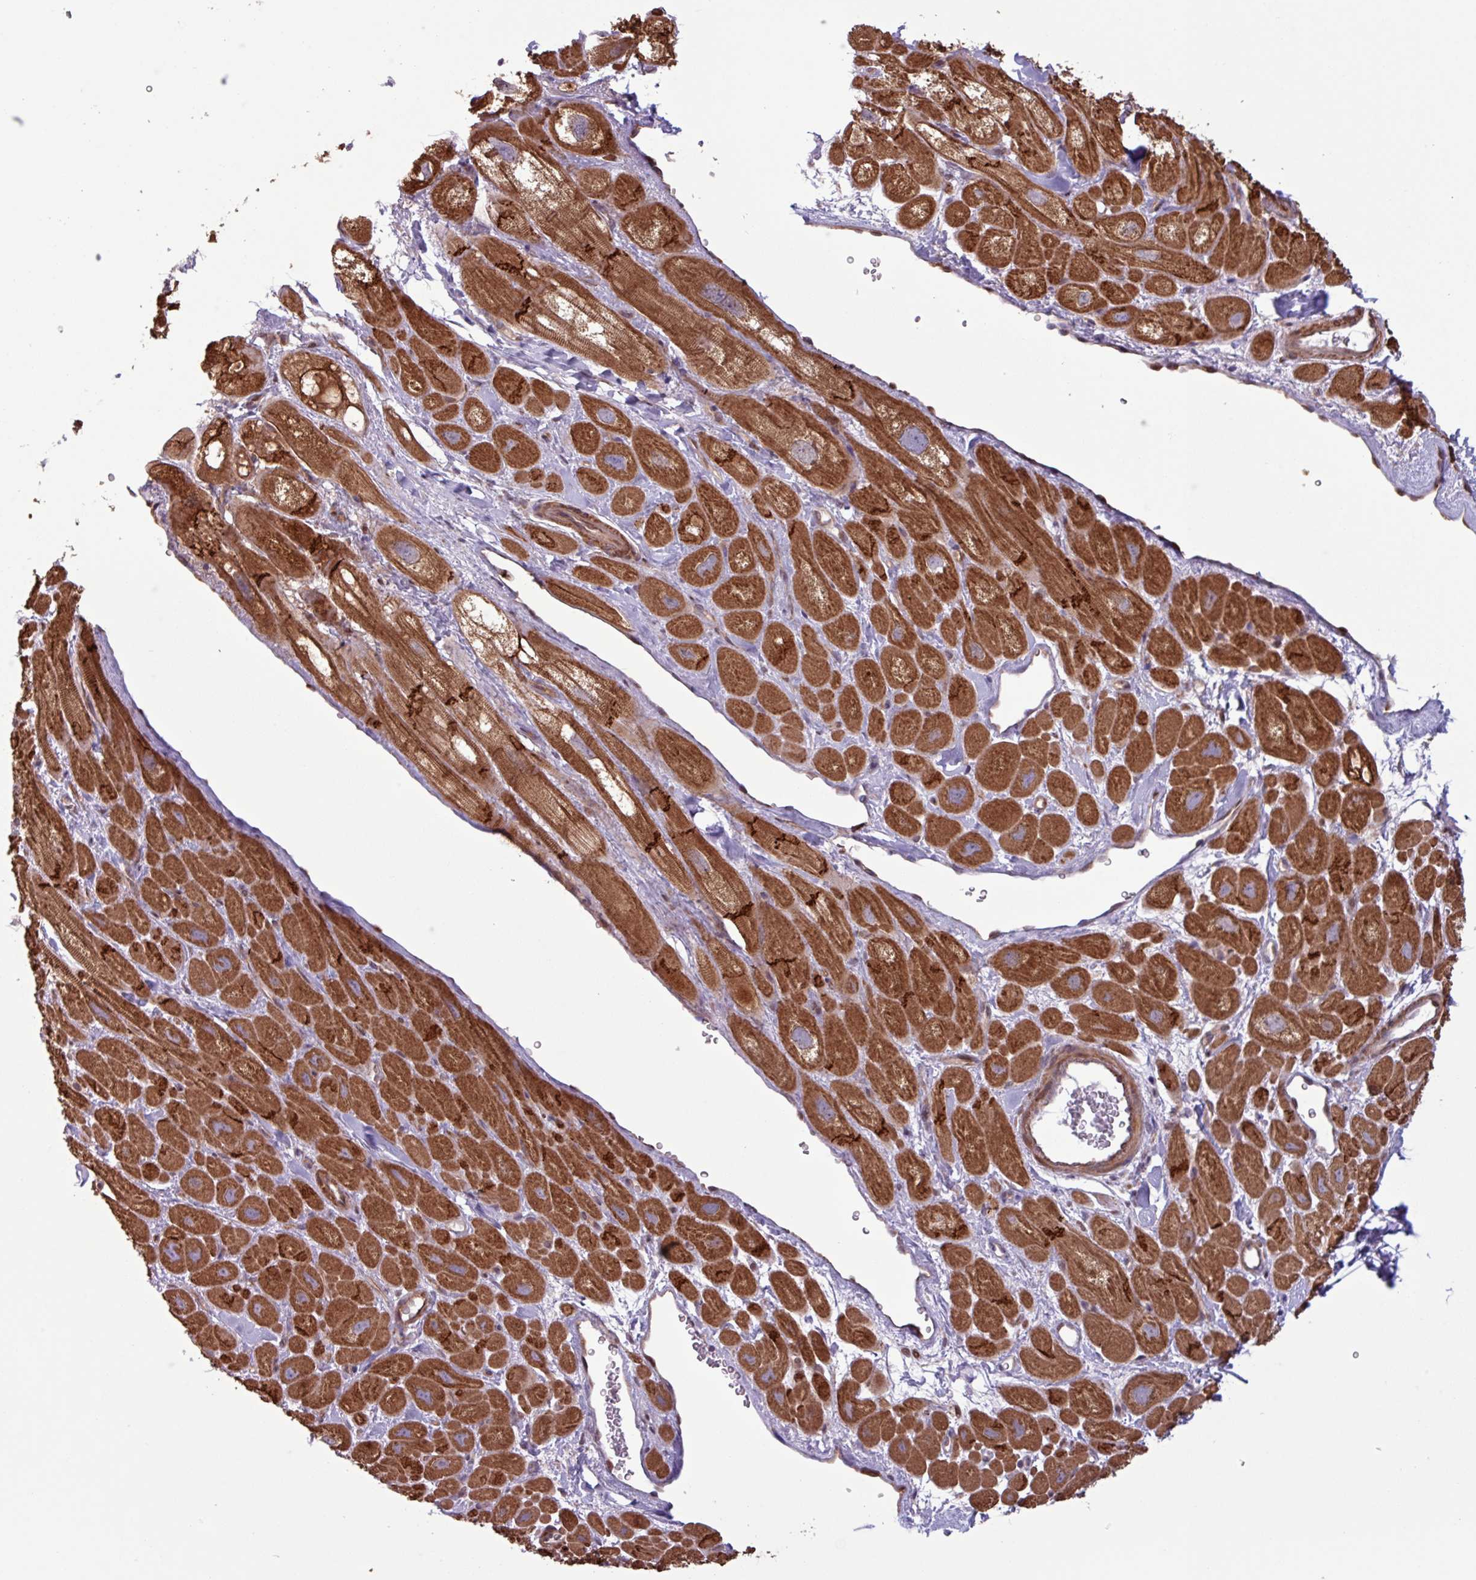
{"staining": {"intensity": "strong", "quantity": ">75%", "location": "cytoplasmic/membranous"}, "tissue": "heart muscle", "cell_type": "Cardiomyocytes", "image_type": "normal", "snomed": [{"axis": "morphology", "description": "Normal tissue, NOS"}, {"axis": "topography", "description": "Heart"}], "caption": "This is a histology image of IHC staining of unremarkable heart muscle, which shows strong staining in the cytoplasmic/membranous of cardiomyocytes.", "gene": "PDPR", "patient": {"sex": "male", "age": 49}}